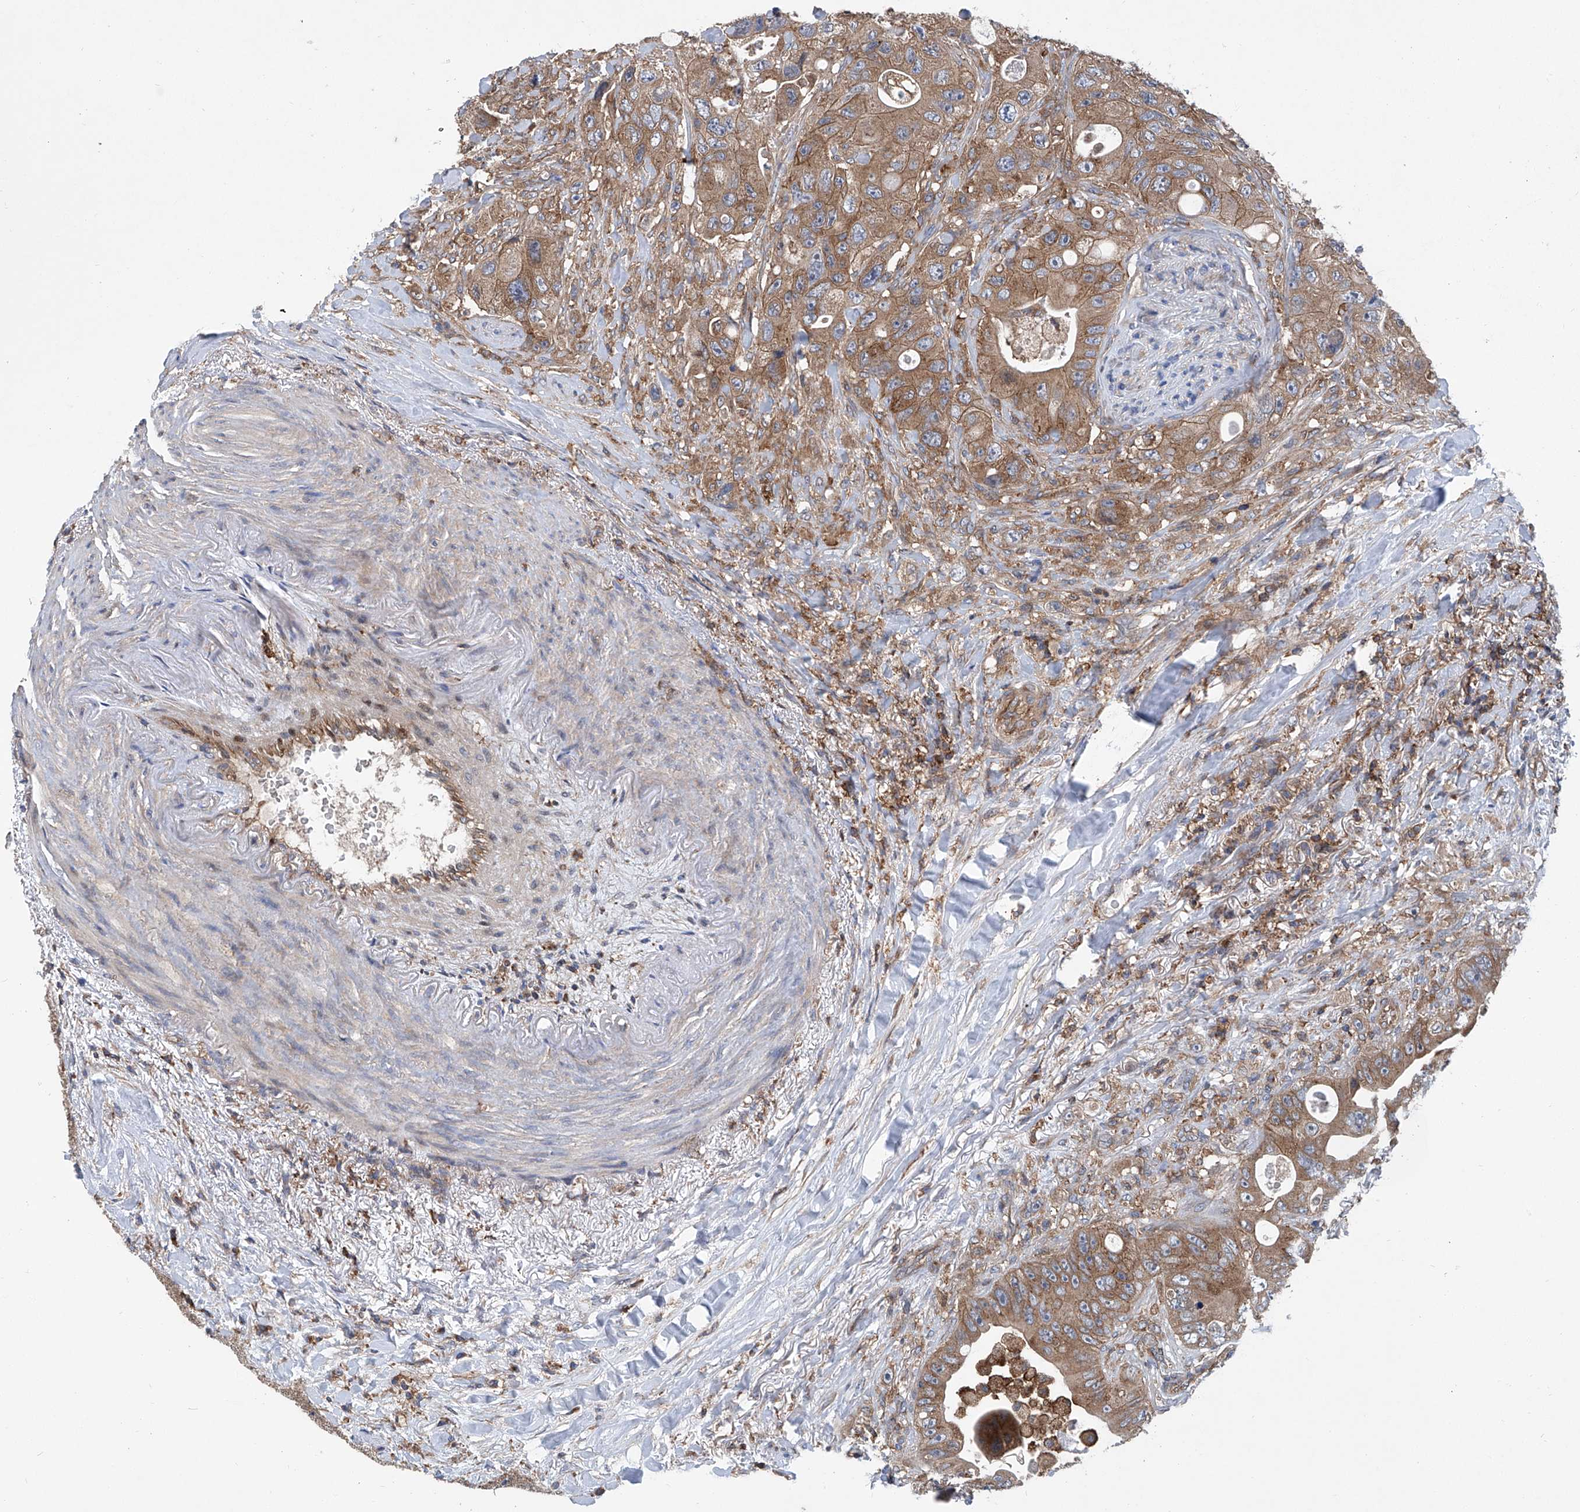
{"staining": {"intensity": "moderate", "quantity": ">75%", "location": "cytoplasmic/membranous"}, "tissue": "colorectal cancer", "cell_type": "Tumor cells", "image_type": "cancer", "snomed": [{"axis": "morphology", "description": "Adenocarcinoma, NOS"}, {"axis": "topography", "description": "Colon"}], "caption": "Colorectal adenocarcinoma stained for a protein displays moderate cytoplasmic/membranous positivity in tumor cells. Nuclei are stained in blue.", "gene": "SMAP1", "patient": {"sex": "female", "age": 46}}